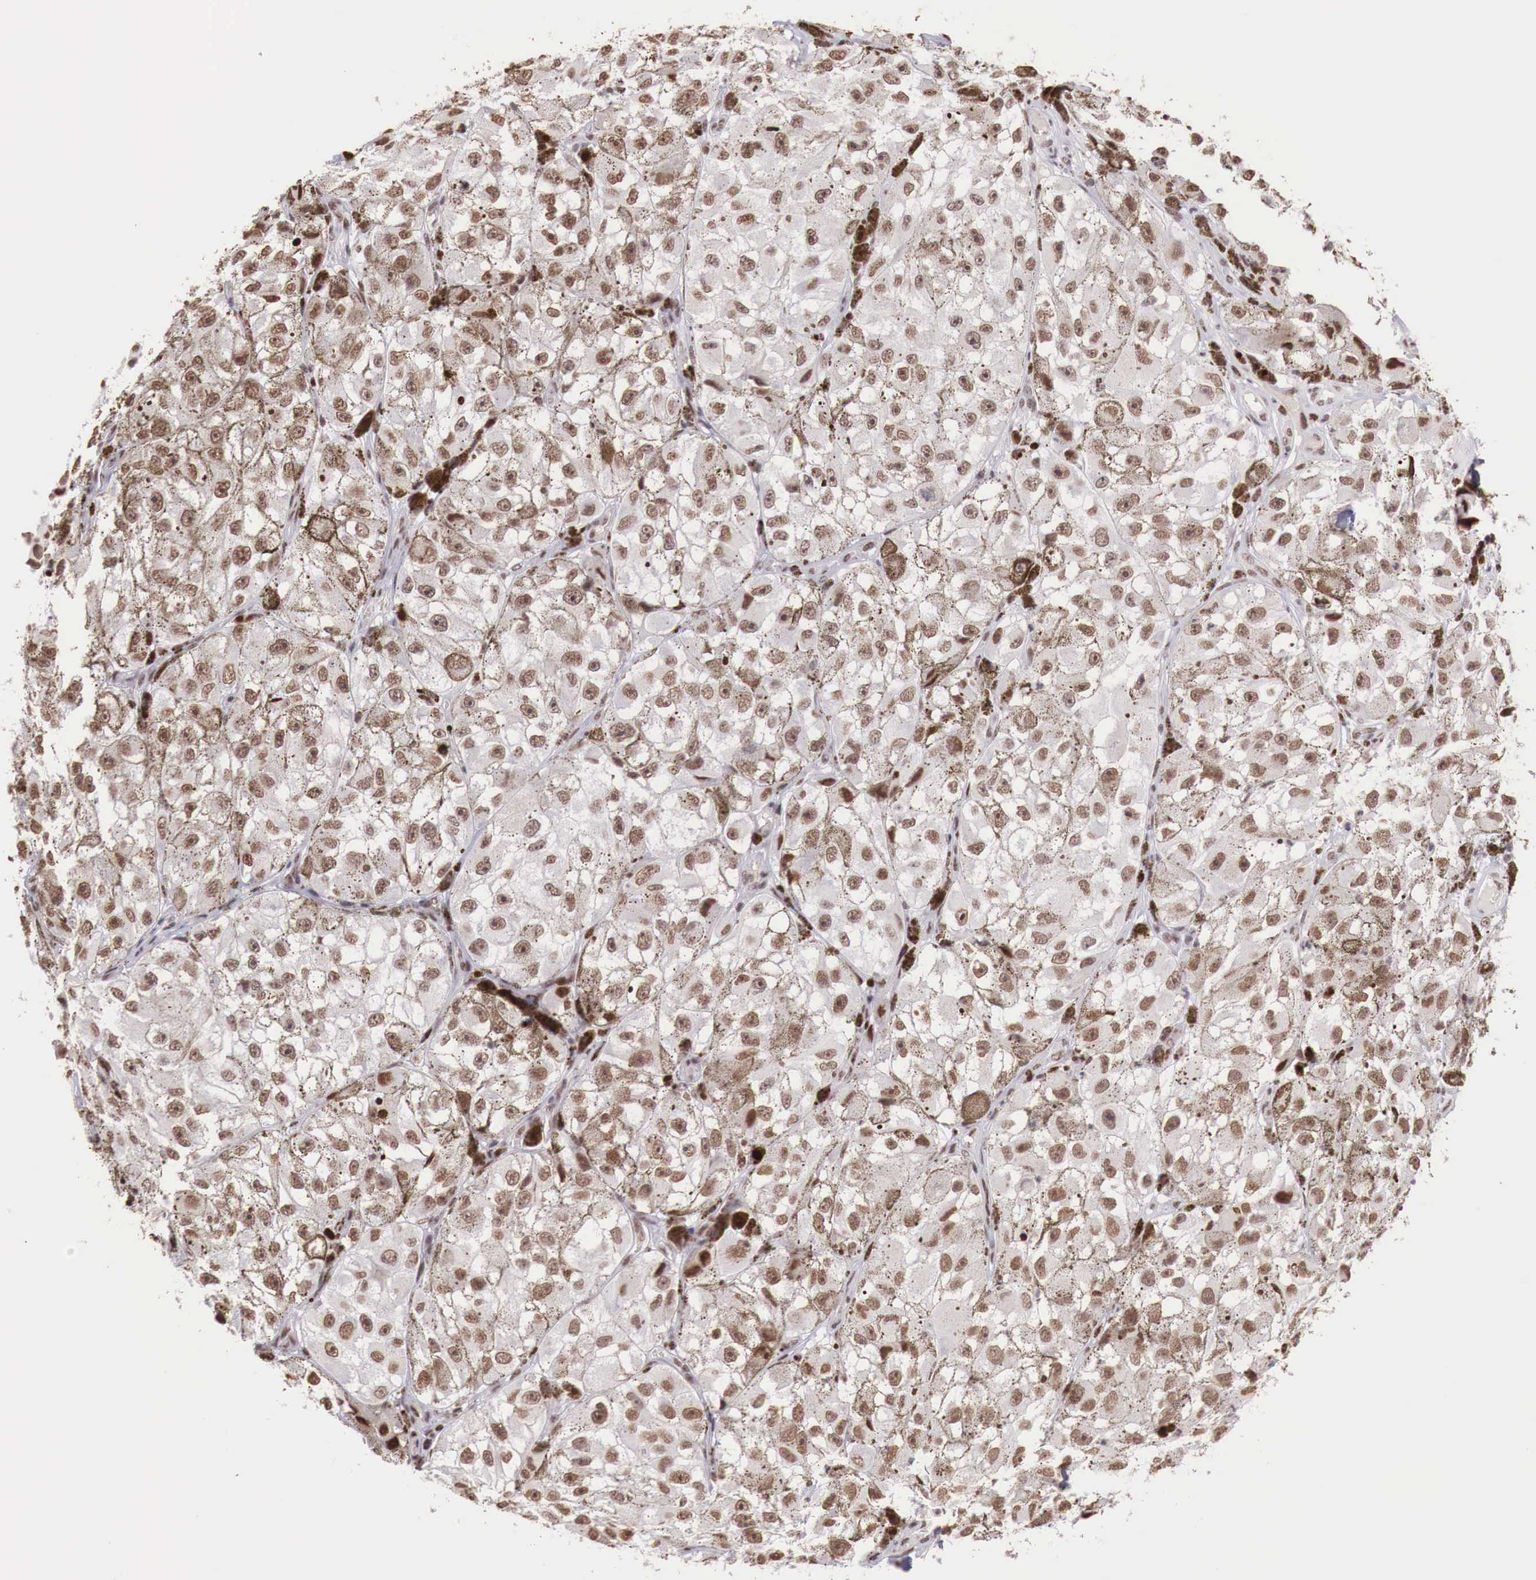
{"staining": {"intensity": "moderate", "quantity": "25%-75%", "location": "cytoplasmic/membranous,nuclear"}, "tissue": "melanoma", "cell_type": "Tumor cells", "image_type": "cancer", "snomed": [{"axis": "morphology", "description": "Malignant melanoma, NOS"}, {"axis": "topography", "description": "Skin"}], "caption": "Protein staining by IHC displays moderate cytoplasmic/membranous and nuclear expression in about 25%-75% of tumor cells in melanoma. Using DAB (brown) and hematoxylin (blue) stains, captured at high magnification using brightfield microscopy.", "gene": "FOXP2", "patient": {"sex": "male", "age": 67}}